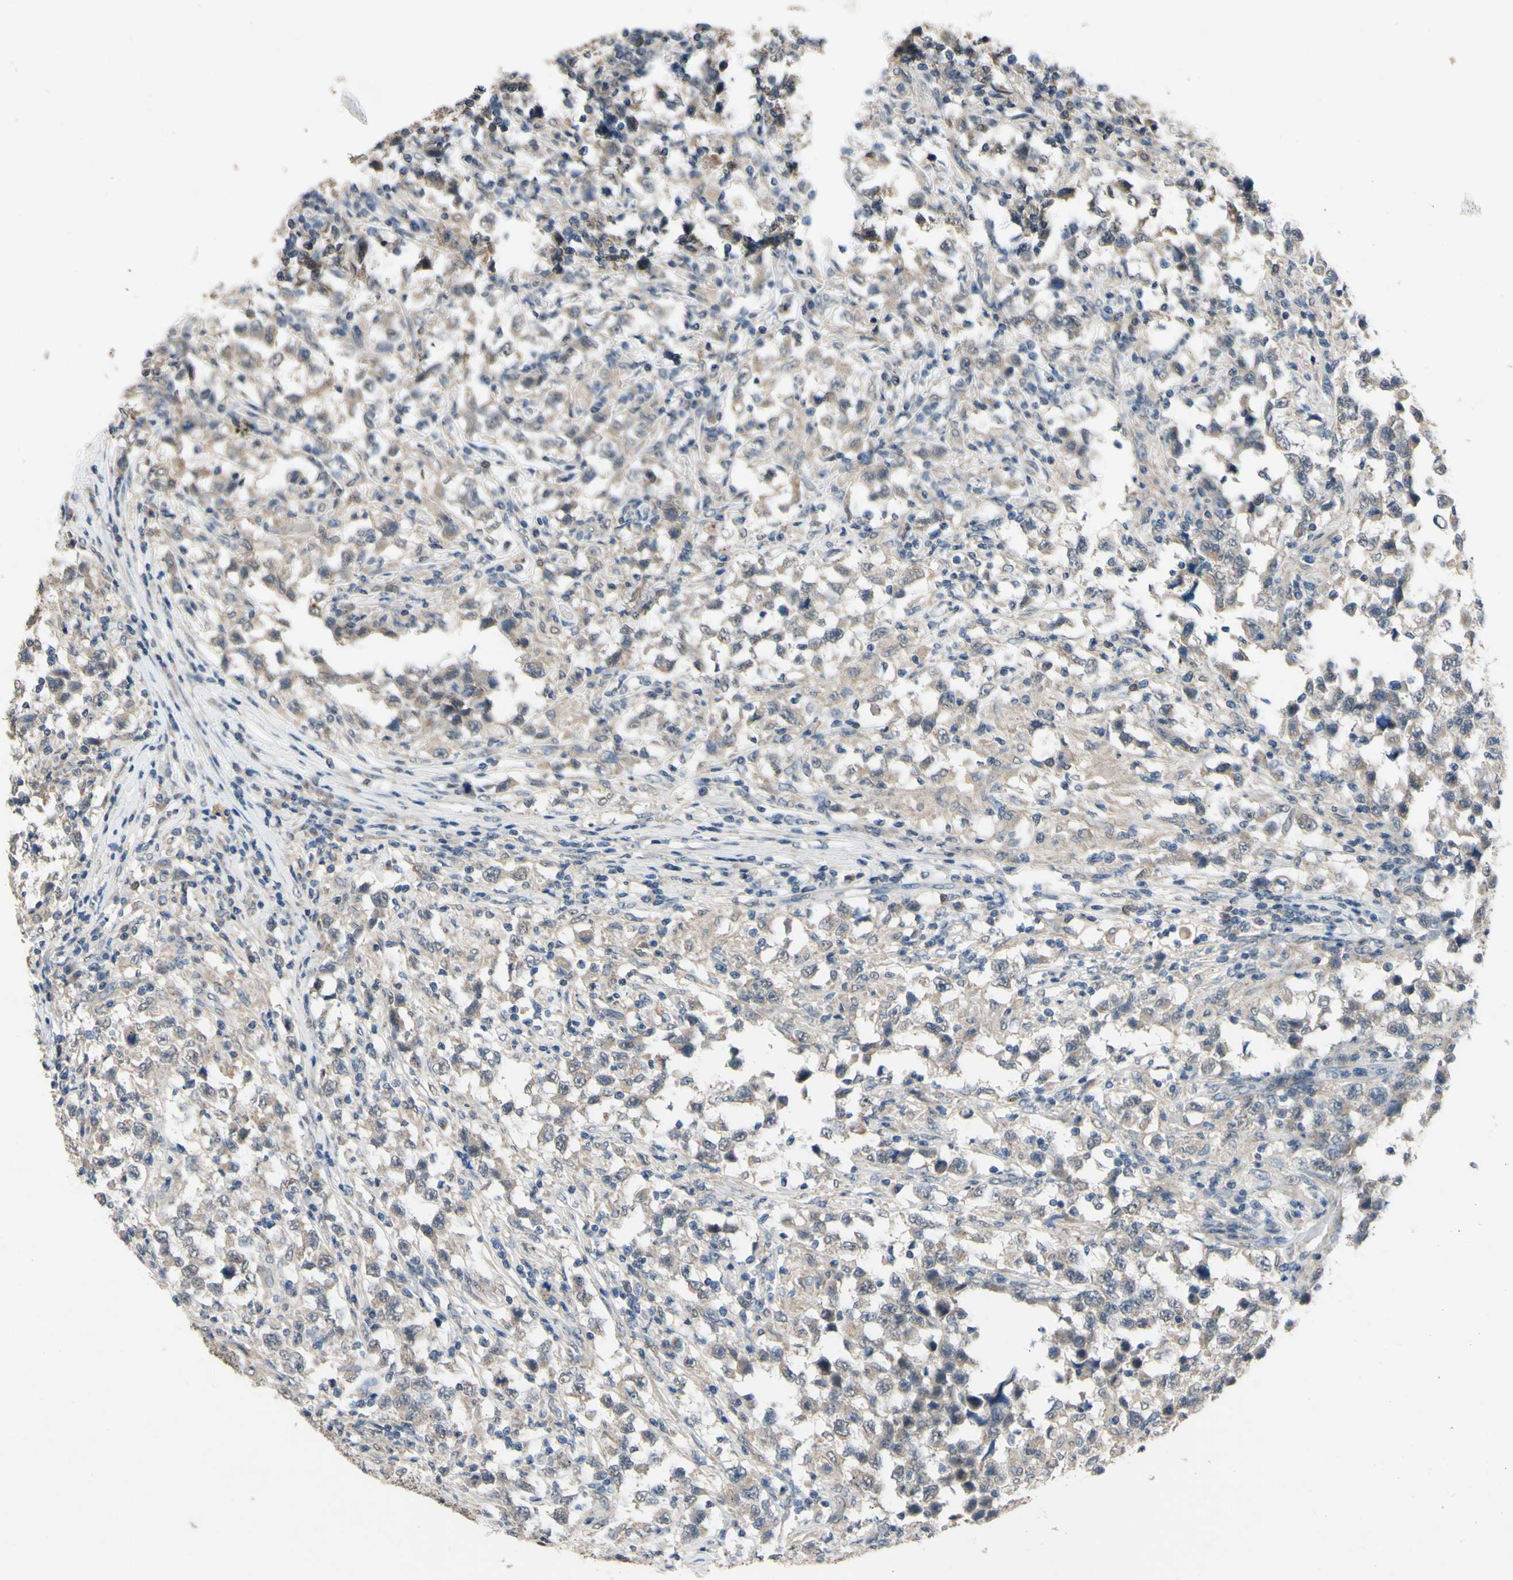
{"staining": {"intensity": "weak", "quantity": ">75%", "location": "cytoplasmic/membranous"}, "tissue": "testis cancer", "cell_type": "Tumor cells", "image_type": "cancer", "snomed": [{"axis": "morphology", "description": "Carcinoma, Embryonal, NOS"}, {"axis": "topography", "description": "Testis"}], "caption": "A photomicrograph of human embryonal carcinoma (testis) stained for a protein shows weak cytoplasmic/membranous brown staining in tumor cells.", "gene": "CDCP1", "patient": {"sex": "male", "age": 21}}